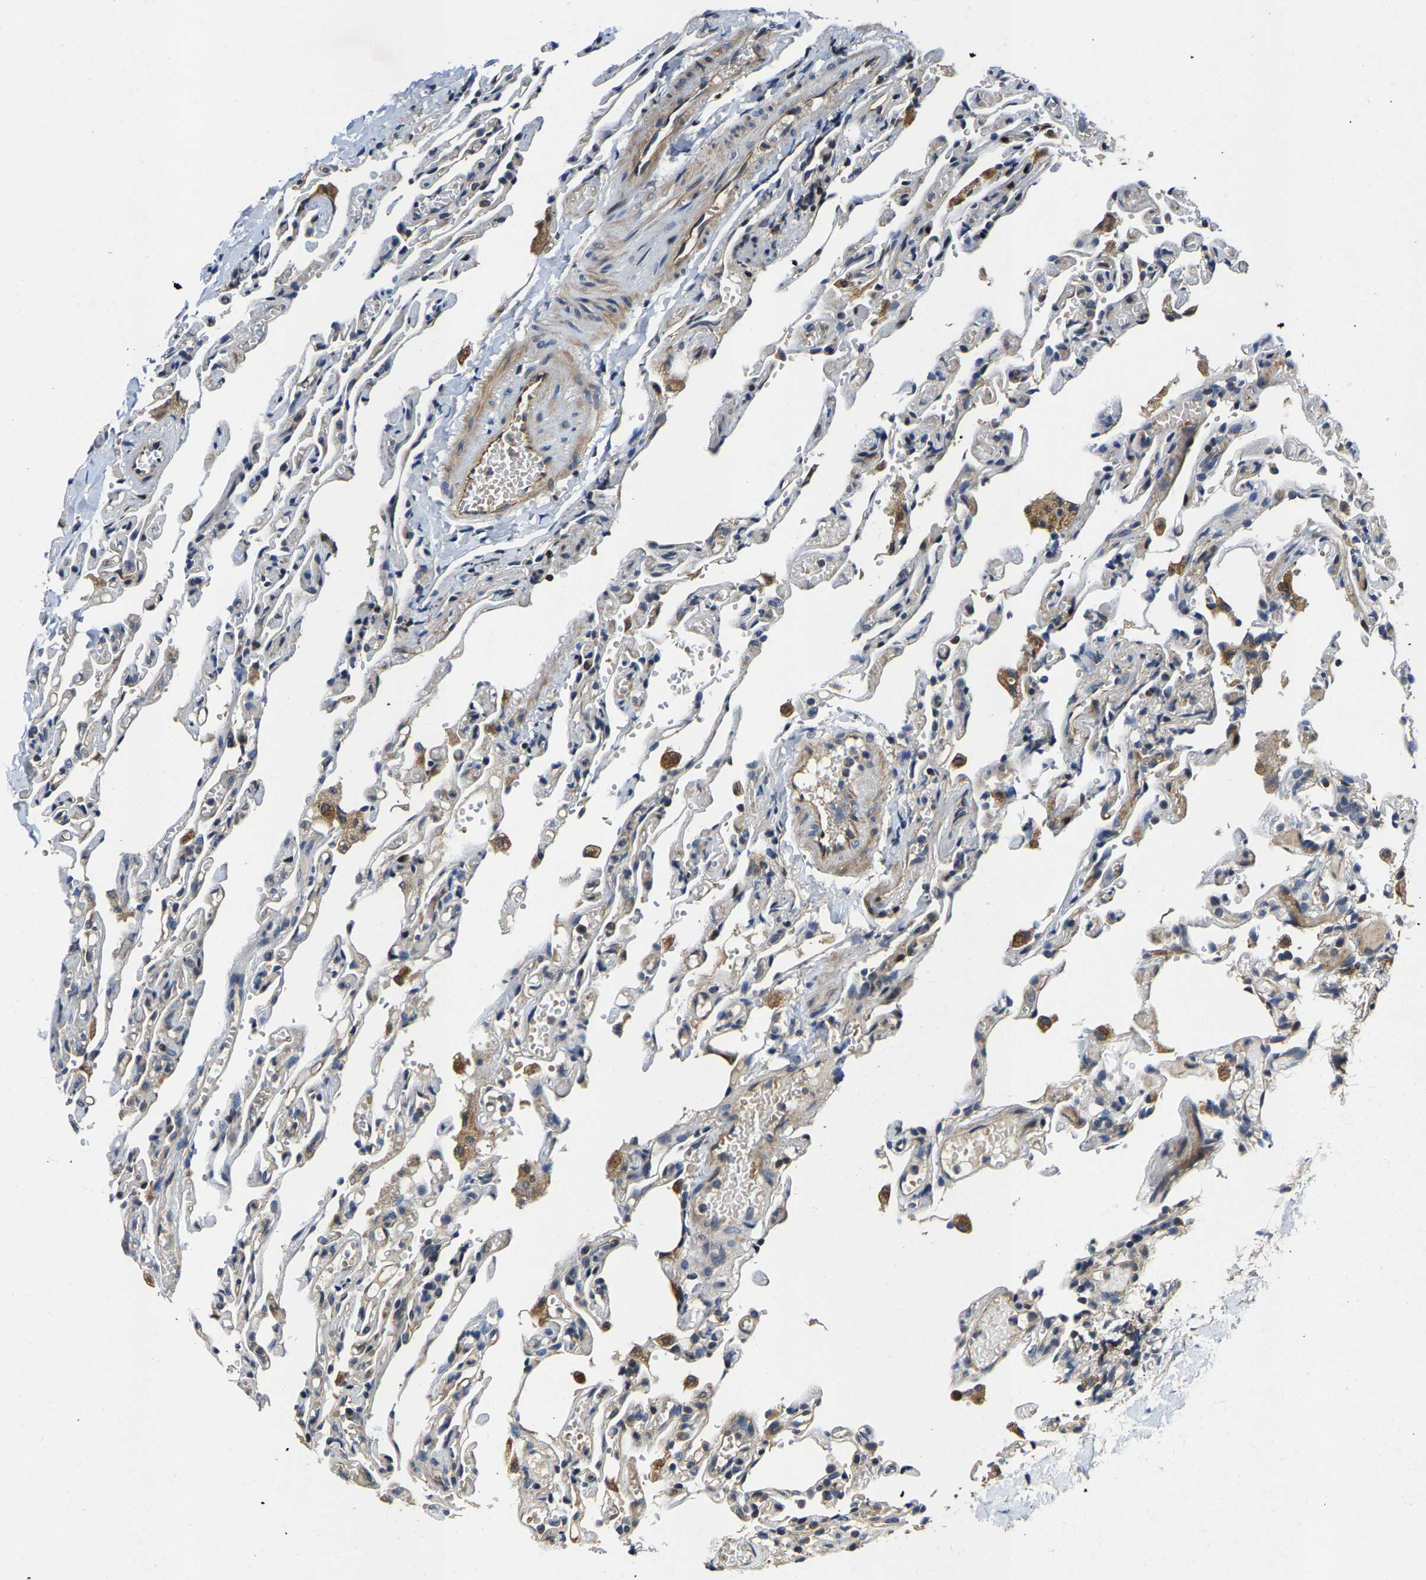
{"staining": {"intensity": "negative", "quantity": "none", "location": "none"}, "tissue": "lung", "cell_type": "Alveolar cells", "image_type": "normal", "snomed": [{"axis": "morphology", "description": "Normal tissue, NOS"}, {"axis": "topography", "description": "Lung"}], "caption": "The photomicrograph demonstrates no significant staining in alveolar cells of lung. Brightfield microscopy of immunohistochemistry stained with DAB (3,3'-diaminobenzidine) (brown) and hematoxylin (blue), captured at high magnification.", "gene": "AGBL3", "patient": {"sex": "male", "age": 21}}